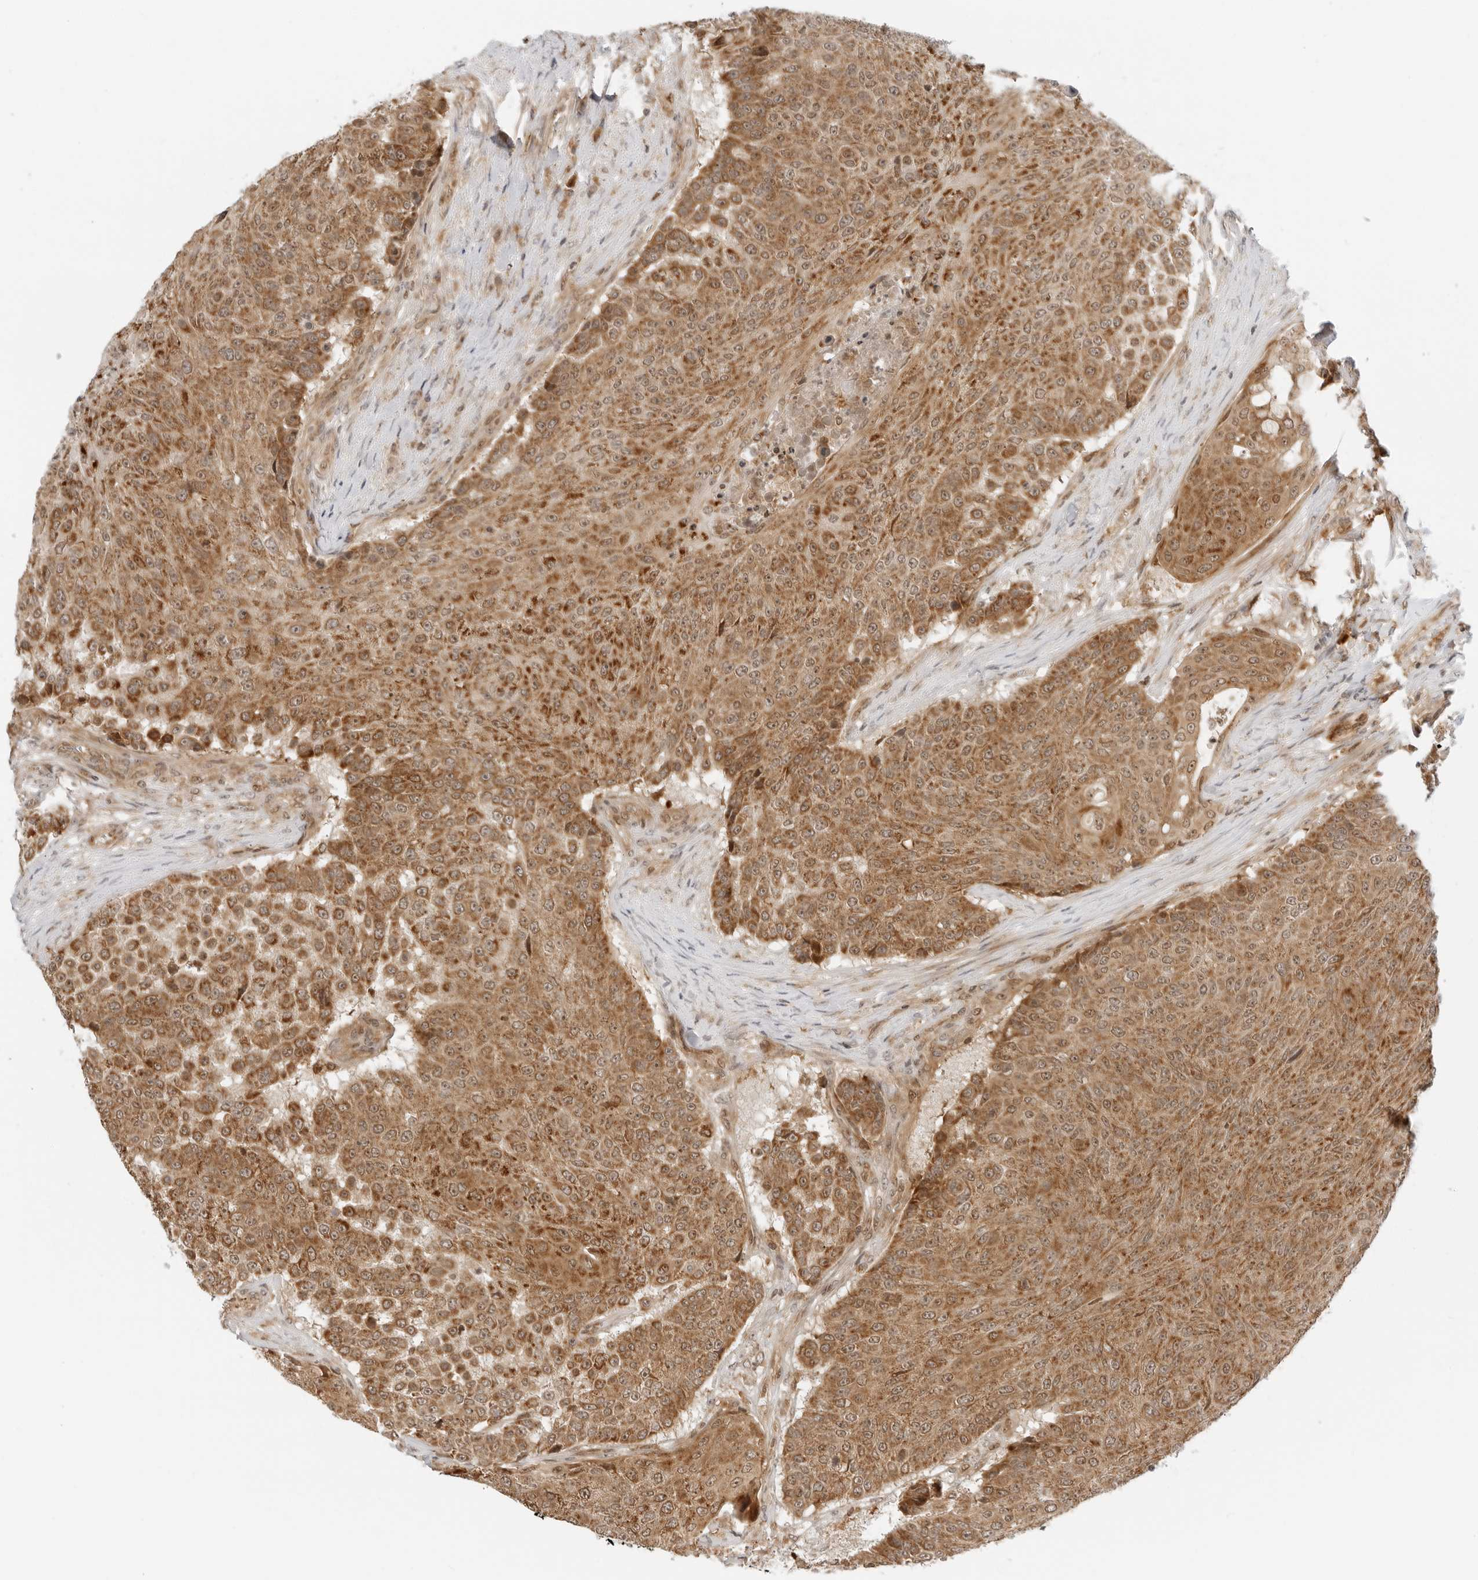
{"staining": {"intensity": "moderate", "quantity": ">75%", "location": "cytoplasmic/membranous,nuclear"}, "tissue": "urothelial cancer", "cell_type": "Tumor cells", "image_type": "cancer", "snomed": [{"axis": "morphology", "description": "Urothelial carcinoma, High grade"}, {"axis": "topography", "description": "Urinary bladder"}], "caption": "A brown stain labels moderate cytoplasmic/membranous and nuclear positivity of a protein in human high-grade urothelial carcinoma tumor cells.", "gene": "RC3H1", "patient": {"sex": "female", "age": 63}}